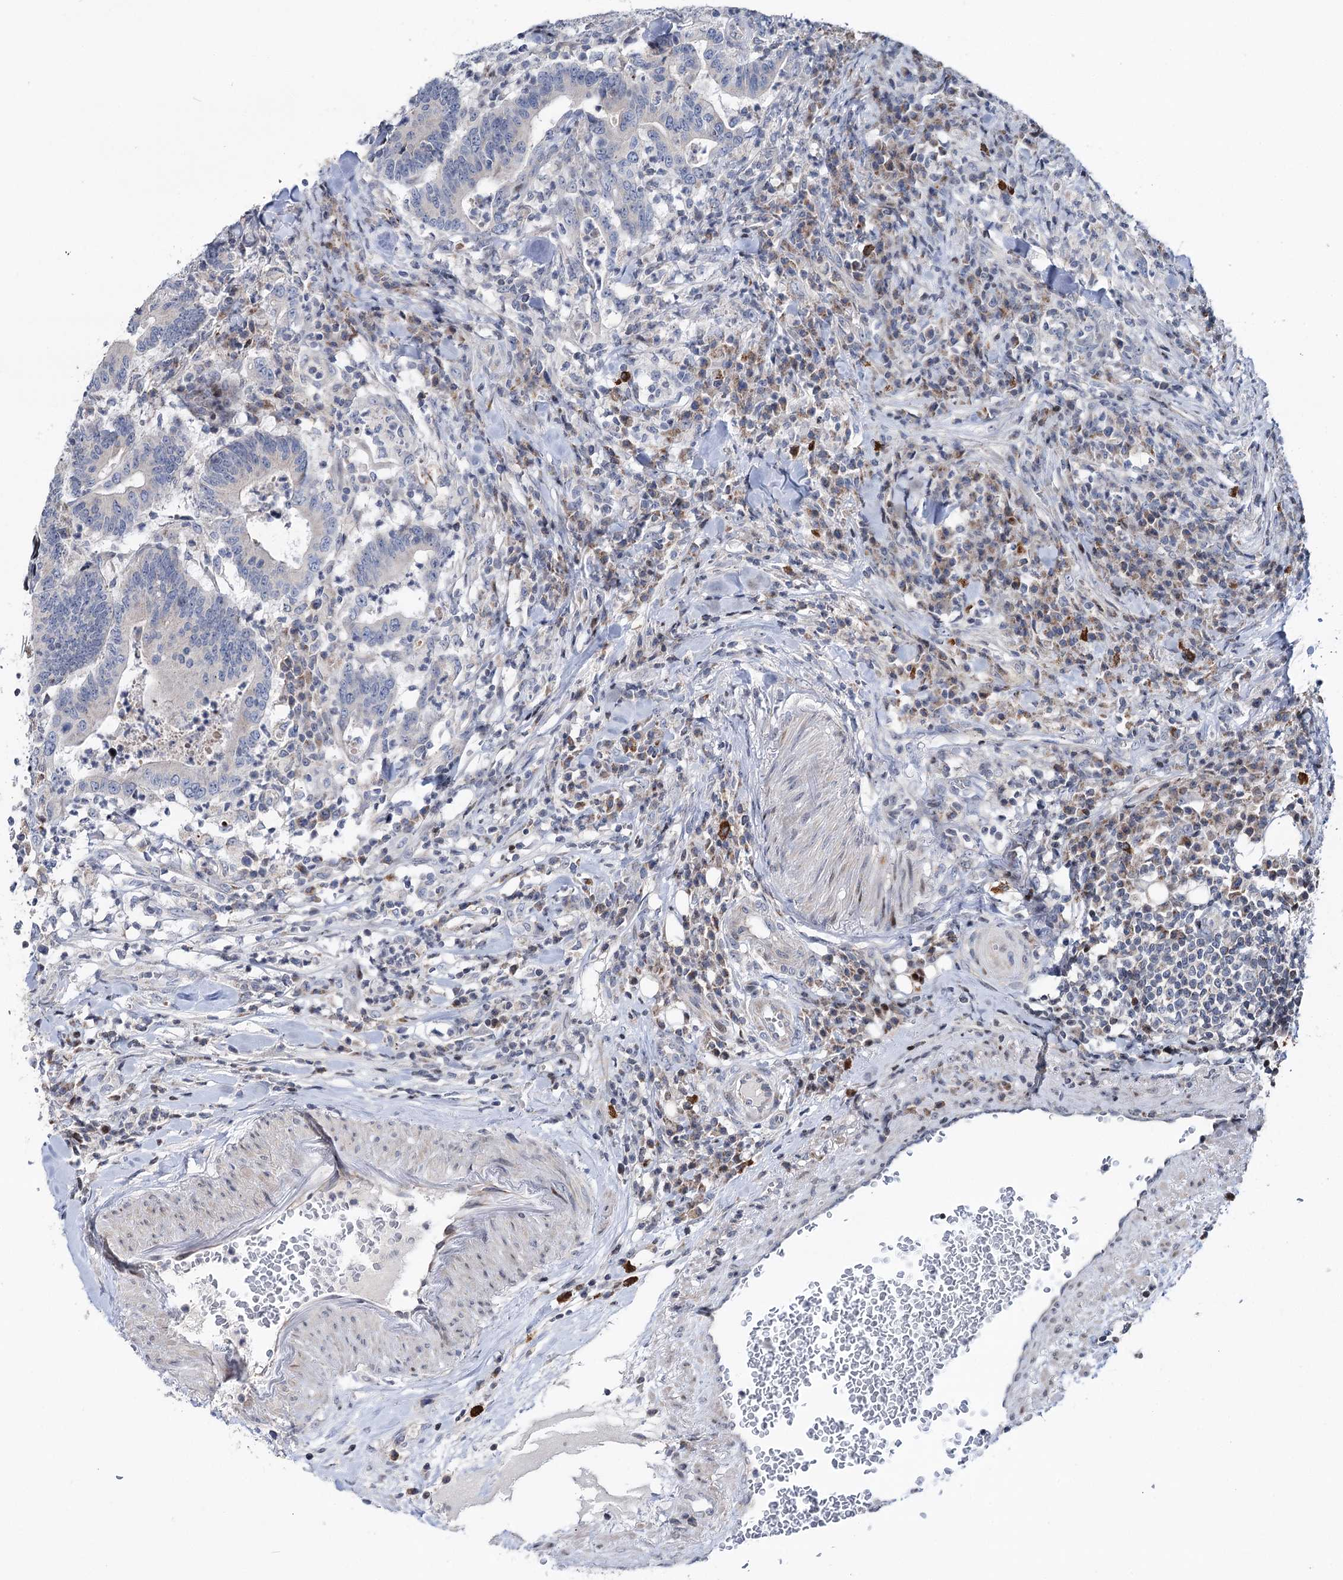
{"staining": {"intensity": "negative", "quantity": "none", "location": "none"}, "tissue": "colorectal cancer", "cell_type": "Tumor cells", "image_type": "cancer", "snomed": [{"axis": "morphology", "description": "Adenocarcinoma, NOS"}, {"axis": "topography", "description": "Colon"}], "caption": "IHC micrograph of neoplastic tissue: human colorectal cancer stained with DAB exhibits no significant protein positivity in tumor cells.", "gene": "PTGR1", "patient": {"sex": "female", "age": 66}}